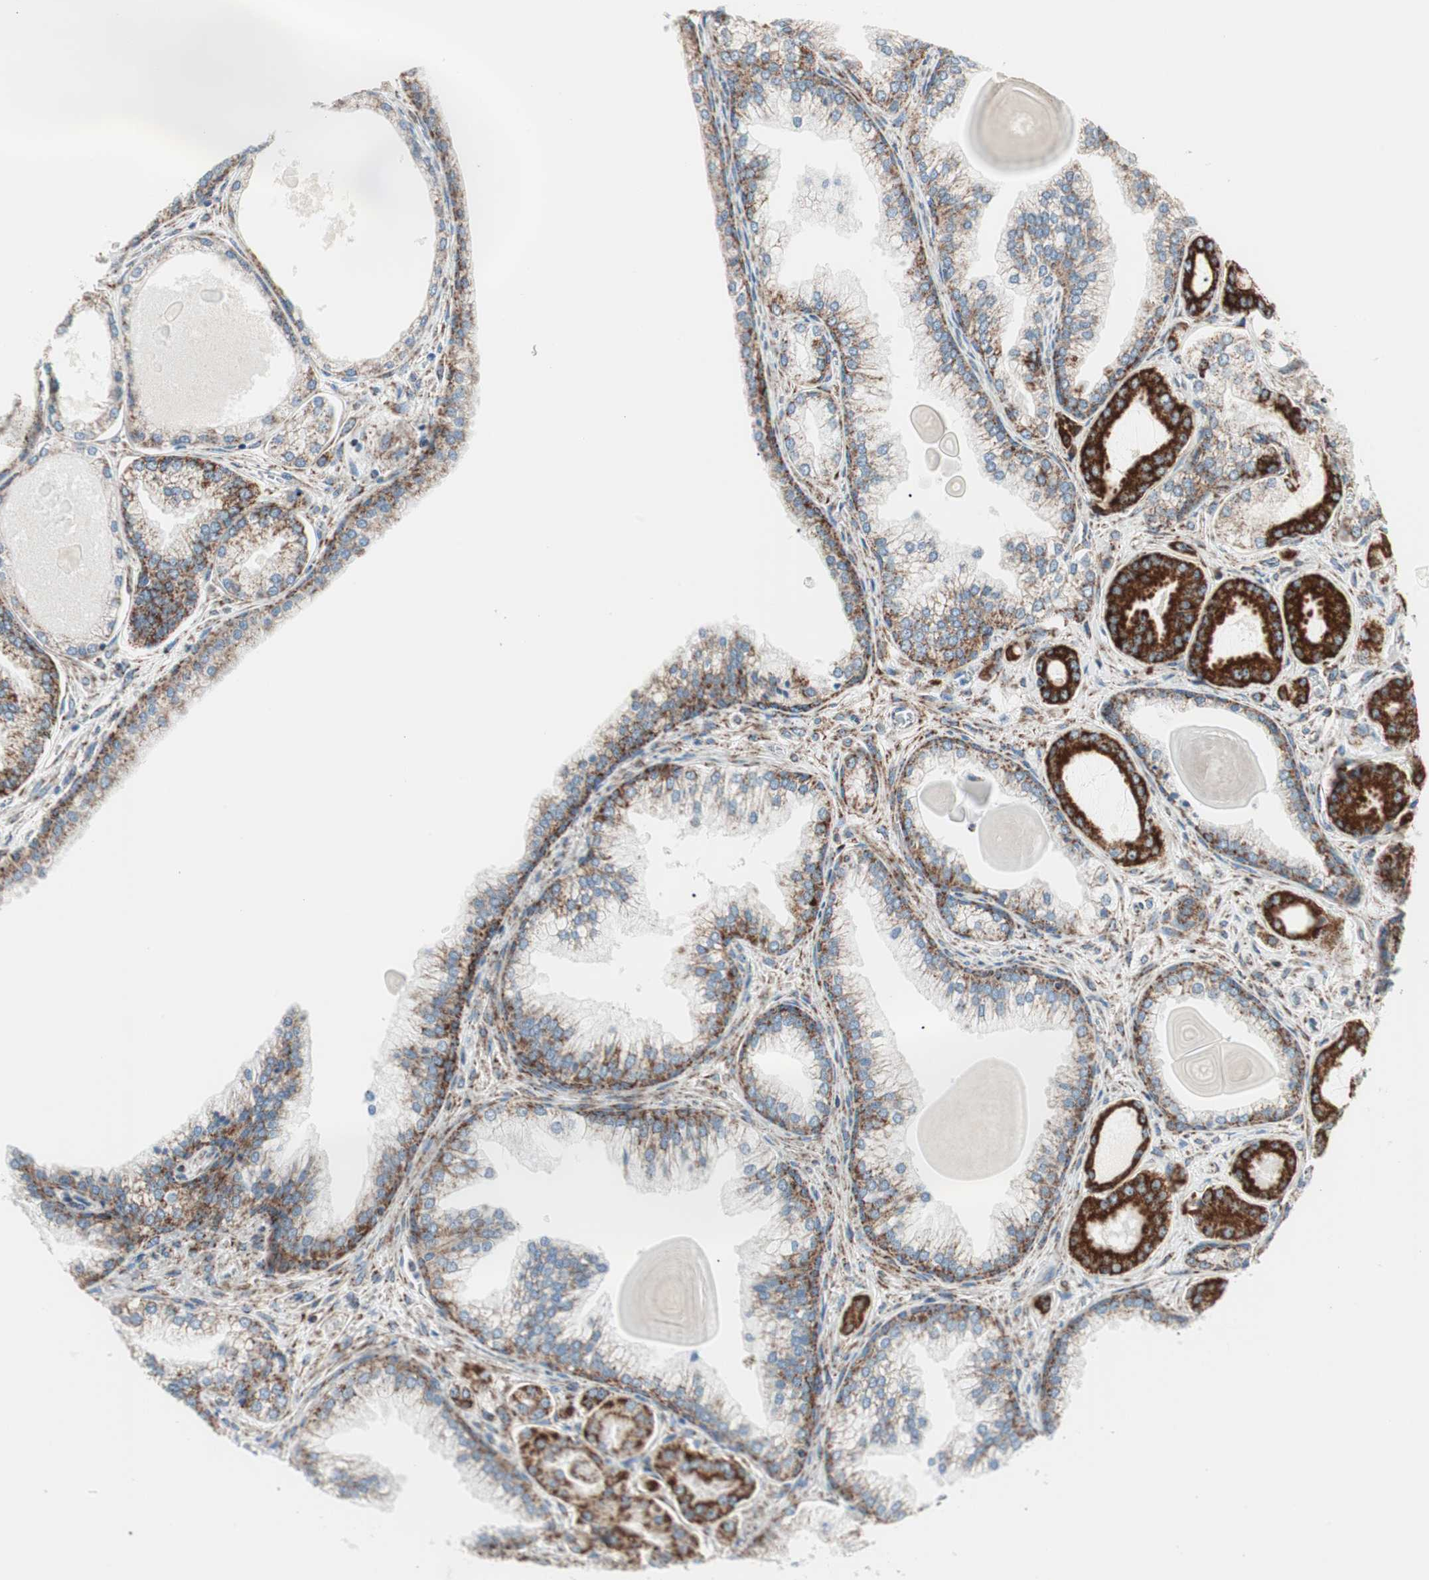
{"staining": {"intensity": "strong", "quantity": ">75%", "location": "cytoplasmic/membranous"}, "tissue": "prostate cancer", "cell_type": "Tumor cells", "image_type": "cancer", "snomed": [{"axis": "morphology", "description": "Adenocarcinoma, Low grade"}, {"axis": "topography", "description": "Prostate"}], "caption": "This is an image of IHC staining of prostate cancer, which shows strong positivity in the cytoplasmic/membranous of tumor cells.", "gene": "TOMM20", "patient": {"sex": "male", "age": 59}}